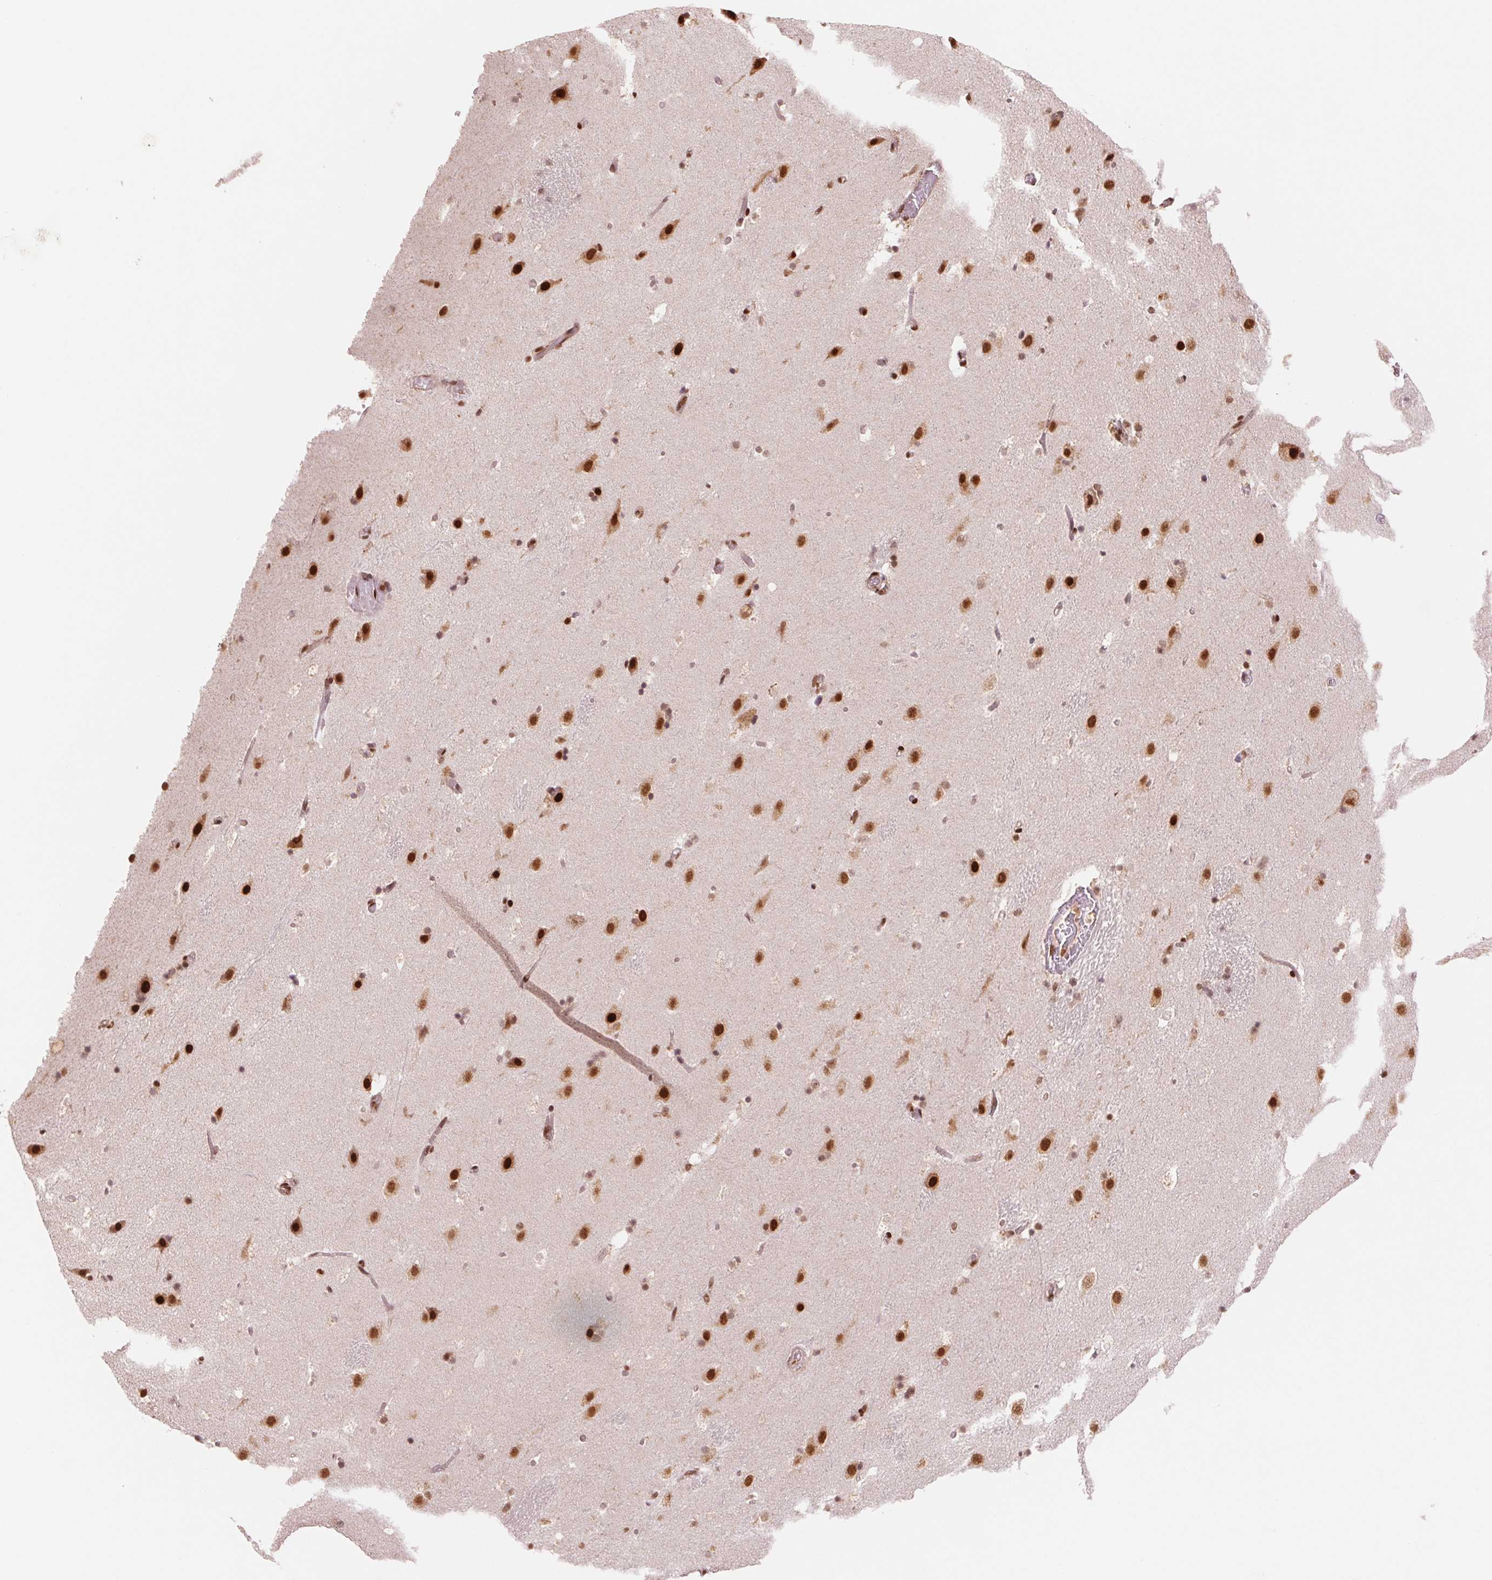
{"staining": {"intensity": "strong", "quantity": "<25%", "location": "nuclear"}, "tissue": "caudate", "cell_type": "Glial cells", "image_type": "normal", "snomed": [{"axis": "morphology", "description": "Normal tissue, NOS"}, {"axis": "topography", "description": "Lateral ventricle wall"}], "caption": "Glial cells display strong nuclear expression in about <25% of cells in unremarkable caudate. (brown staining indicates protein expression, while blue staining denotes nuclei).", "gene": "TTLL9", "patient": {"sex": "male", "age": 37}}